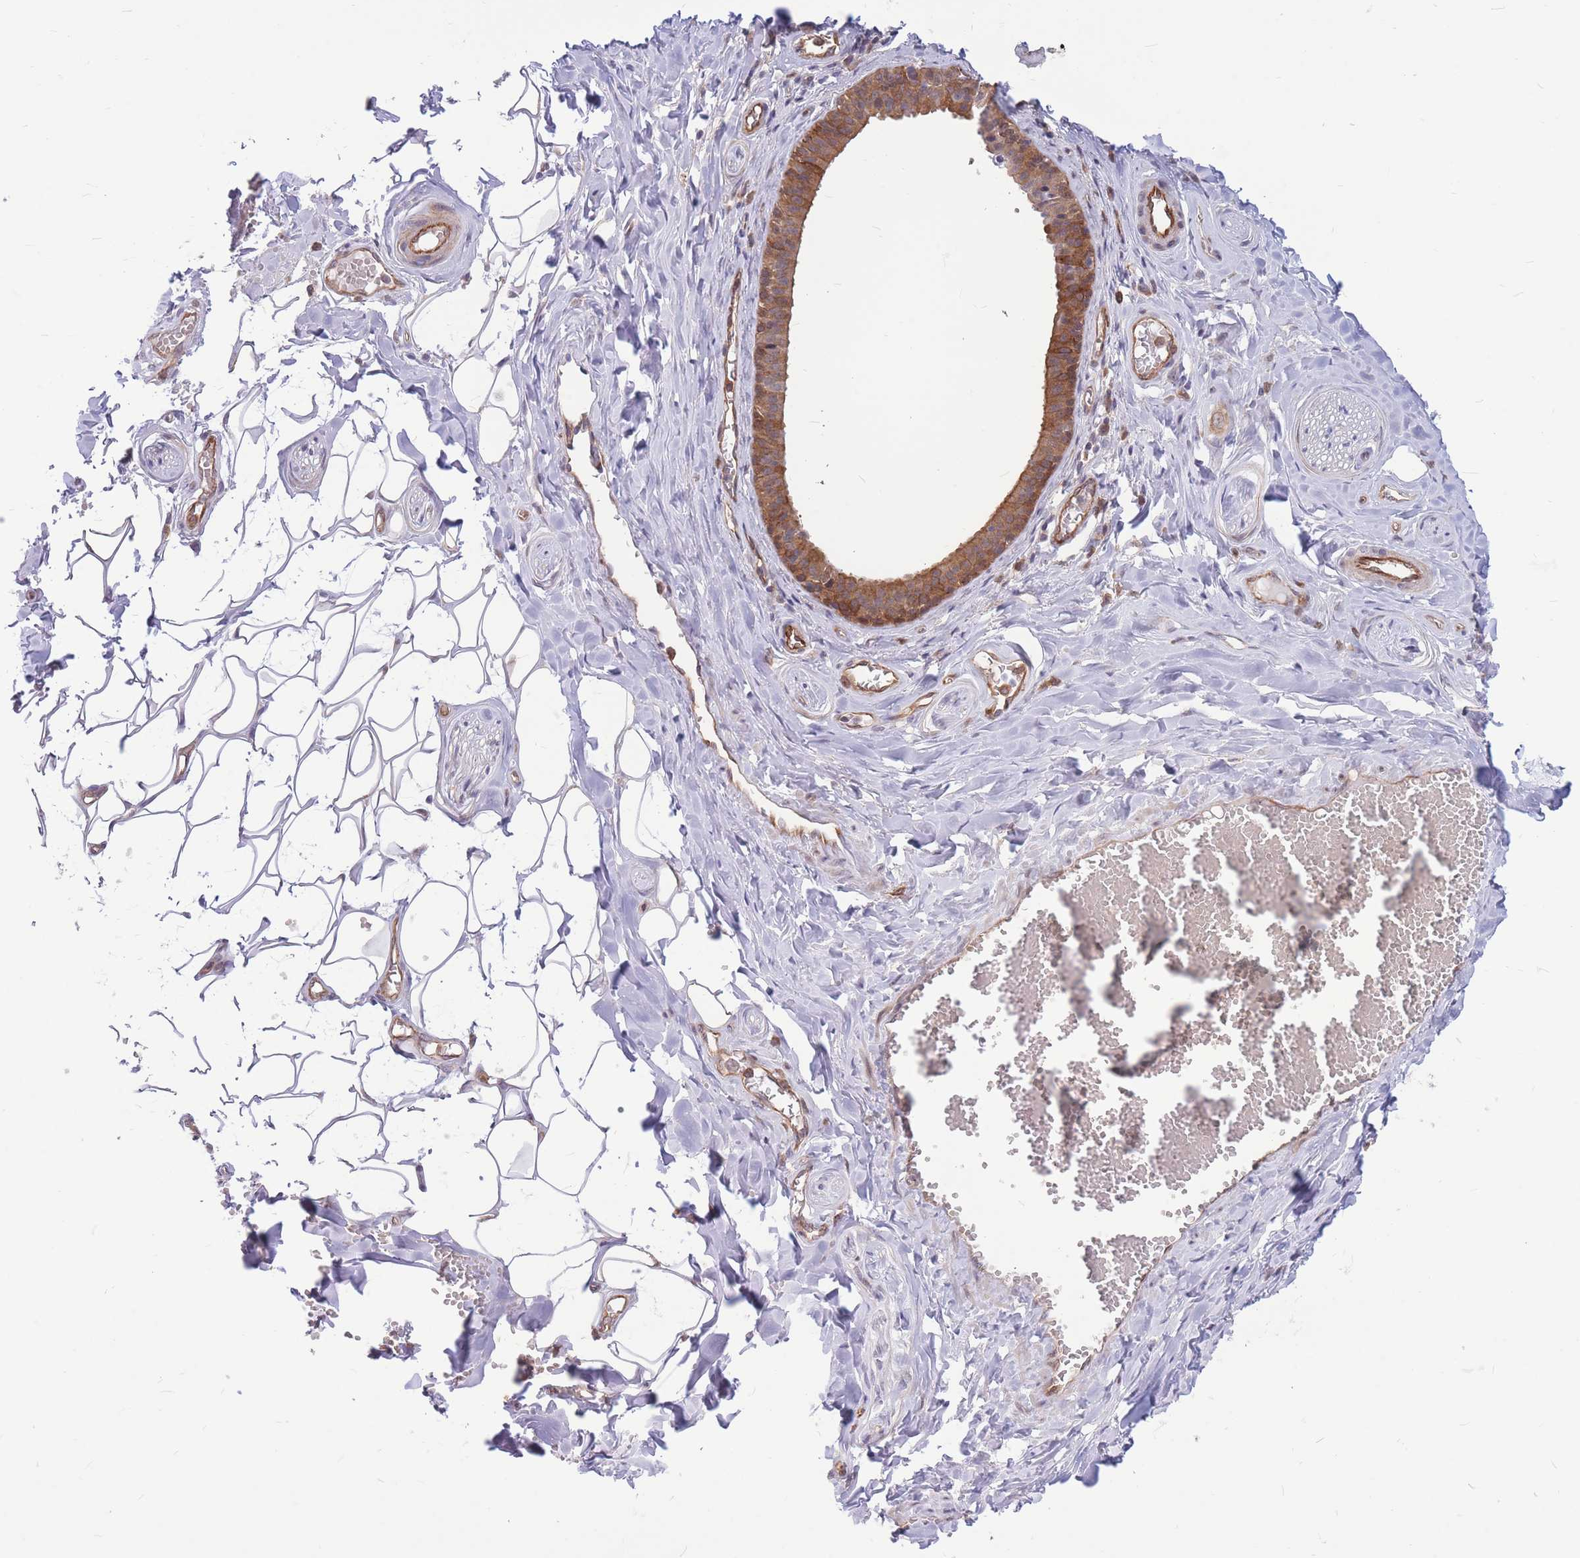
{"staining": {"intensity": "moderate", "quantity": "25%-75%", "location": "cytoplasmic/membranous,nuclear"}, "tissue": "salivary gland", "cell_type": "Glandular cells", "image_type": "normal", "snomed": [{"axis": "morphology", "description": "Normal tissue, NOS"}, {"axis": "topography", "description": "Salivary gland"}], "caption": "Approximately 25%-75% of glandular cells in benign salivary gland exhibit moderate cytoplasmic/membranous,nuclear protein positivity as visualized by brown immunohistochemical staining.", "gene": "TCF20", "patient": {"sex": "male", "age": 62}}